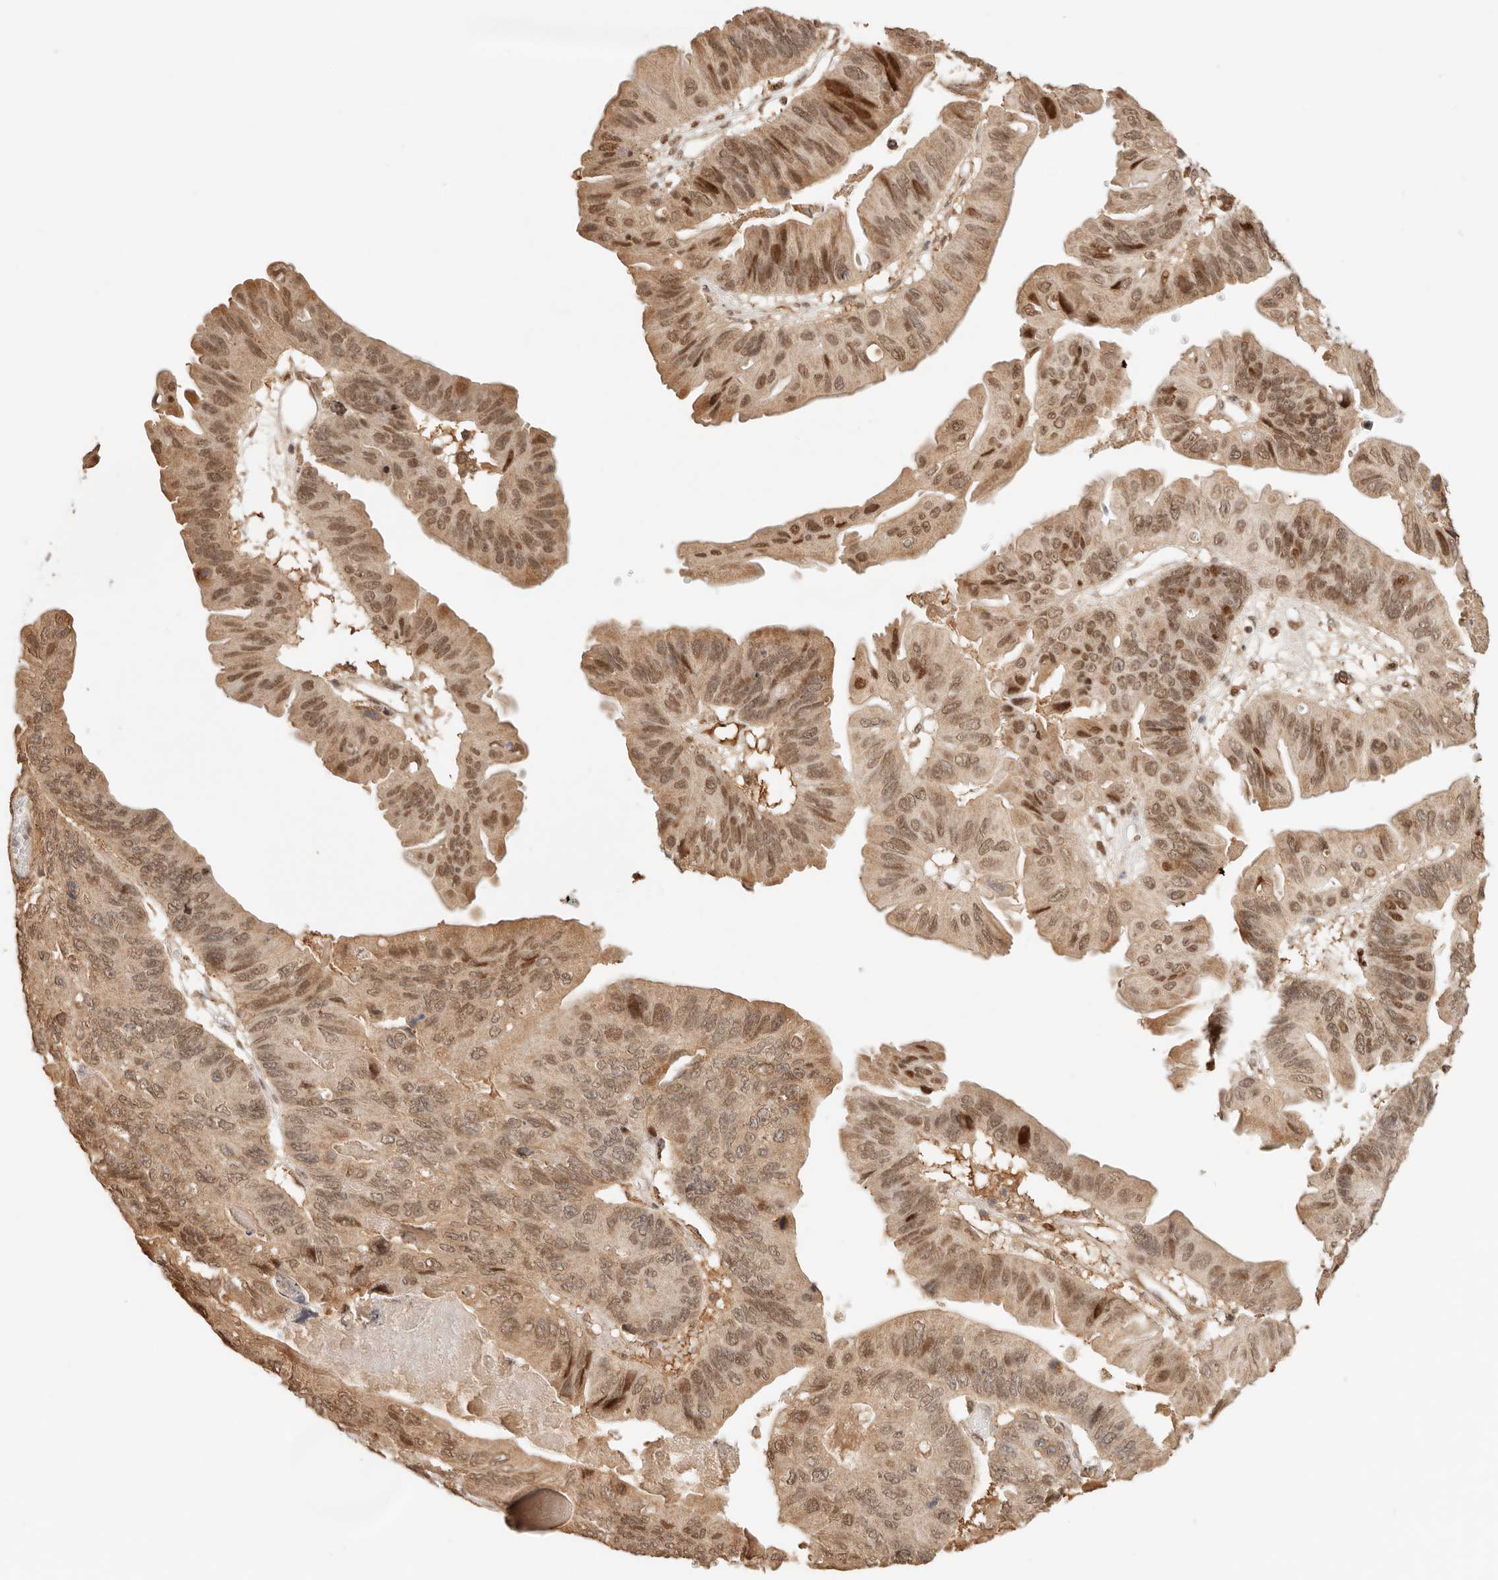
{"staining": {"intensity": "moderate", "quantity": ">75%", "location": "nuclear"}, "tissue": "ovarian cancer", "cell_type": "Tumor cells", "image_type": "cancer", "snomed": [{"axis": "morphology", "description": "Cystadenocarcinoma, mucinous, NOS"}, {"axis": "topography", "description": "Ovary"}], "caption": "This photomicrograph reveals immunohistochemistry (IHC) staining of human ovarian mucinous cystadenocarcinoma, with medium moderate nuclear staining in about >75% of tumor cells.", "gene": "NPAS2", "patient": {"sex": "female", "age": 61}}